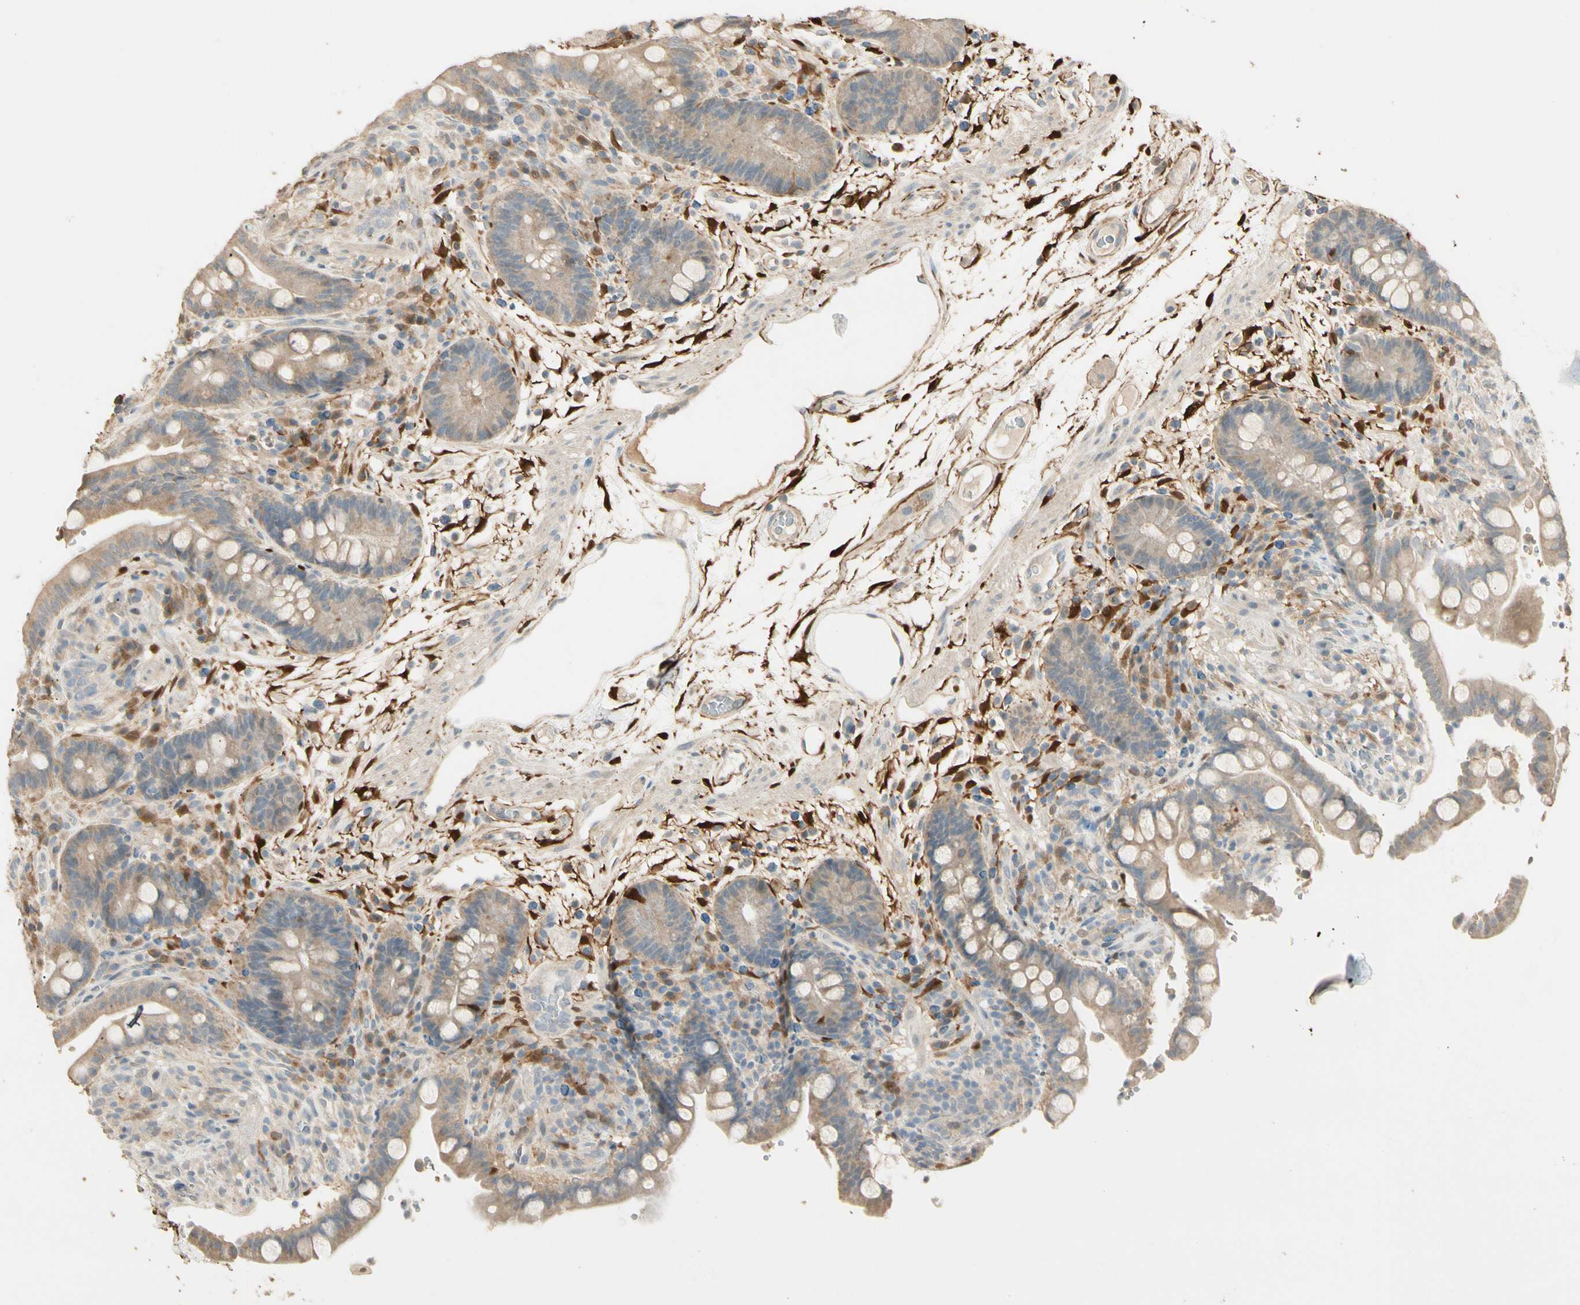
{"staining": {"intensity": "negative", "quantity": "none", "location": "none"}, "tissue": "colon", "cell_type": "Endothelial cells", "image_type": "normal", "snomed": [{"axis": "morphology", "description": "Normal tissue, NOS"}, {"axis": "topography", "description": "Colon"}], "caption": "DAB immunohistochemical staining of benign human colon displays no significant expression in endothelial cells. (DAB (3,3'-diaminobenzidine) immunohistochemistry (IHC) visualized using brightfield microscopy, high magnification).", "gene": "GNE", "patient": {"sex": "male", "age": 73}}